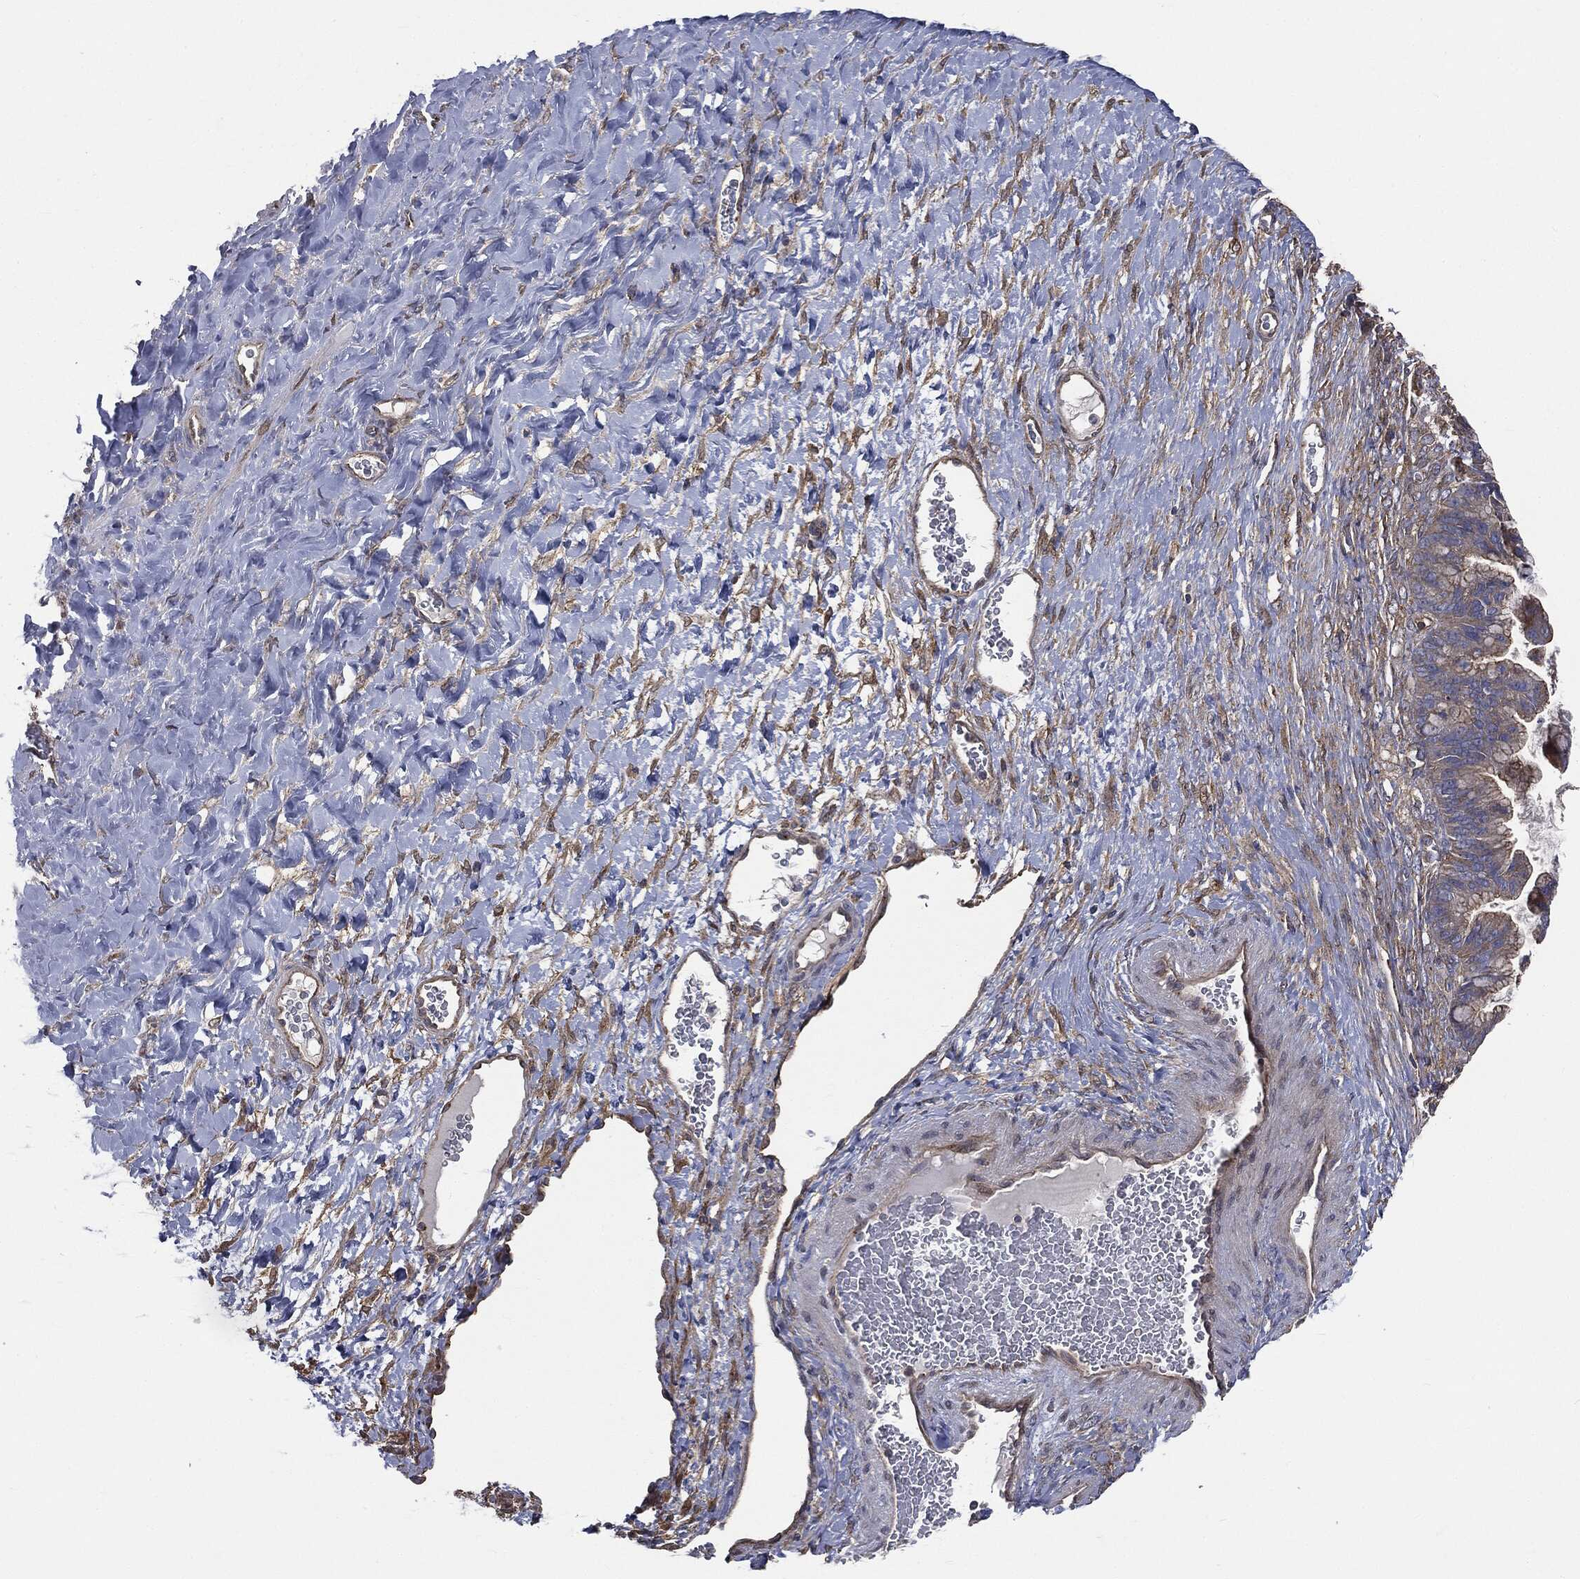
{"staining": {"intensity": "moderate", "quantity": "<25%", "location": "cytoplasmic/membranous"}, "tissue": "ovarian cancer", "cell_type": "Tumor cells", "image_type": "cancer", "snomed": [{"axis": "morphology", "description": "Cystadenocarcinoma, mucinous, NOS"}, {"axis": "topography", "description": "Ovary"}], "caption": "High-magnification brightfield microscopy of mucinous cystadenocarcinoma (ovarian) stained with DAB (brown) and counterstained with hematoxylin (blue). tumor cells exhibit moderate cytoplasmic/membranous staining is appreciated in about<25% of cells.", "gene": "EPS15L1", "patient": {"sex": "female", "age": 67}}